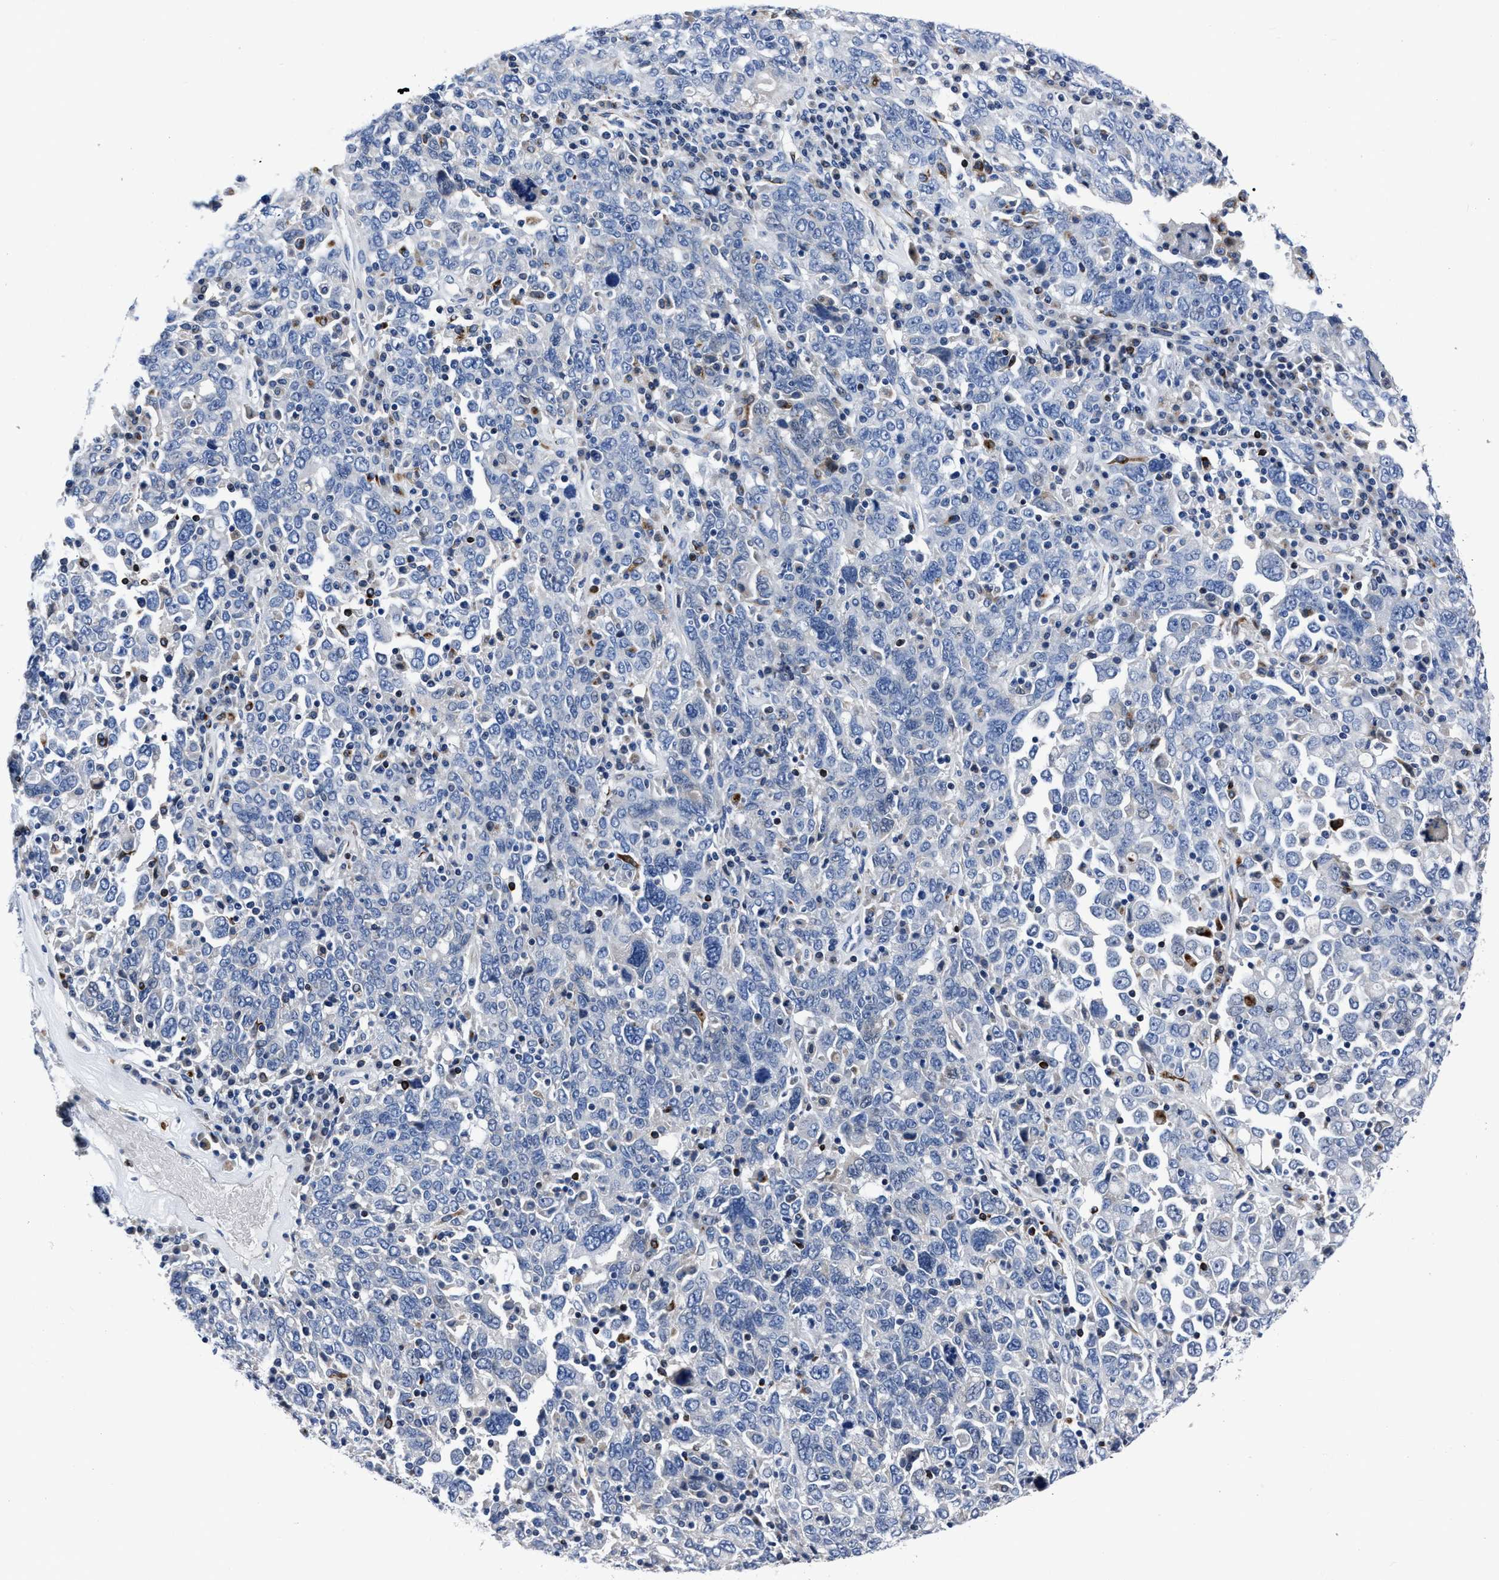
{"staining": {"intensity": "negative", "quantity": "none", "location": "none"}, "tissue": "ovarian cancer", "cell_type": "Tumor cells", "image_type": "cancer", "snomed": [{"axis": "morphology", "description": "Carcinoma, endometroid"}, {"axis": "topography", "description": "Ovary"}], "caption": "Tumor cells show no significant protein staining in endometroid carcinoma (ovarian).", "gene": "OR10G3", "patient": {"sex": "female", "age": 62}}